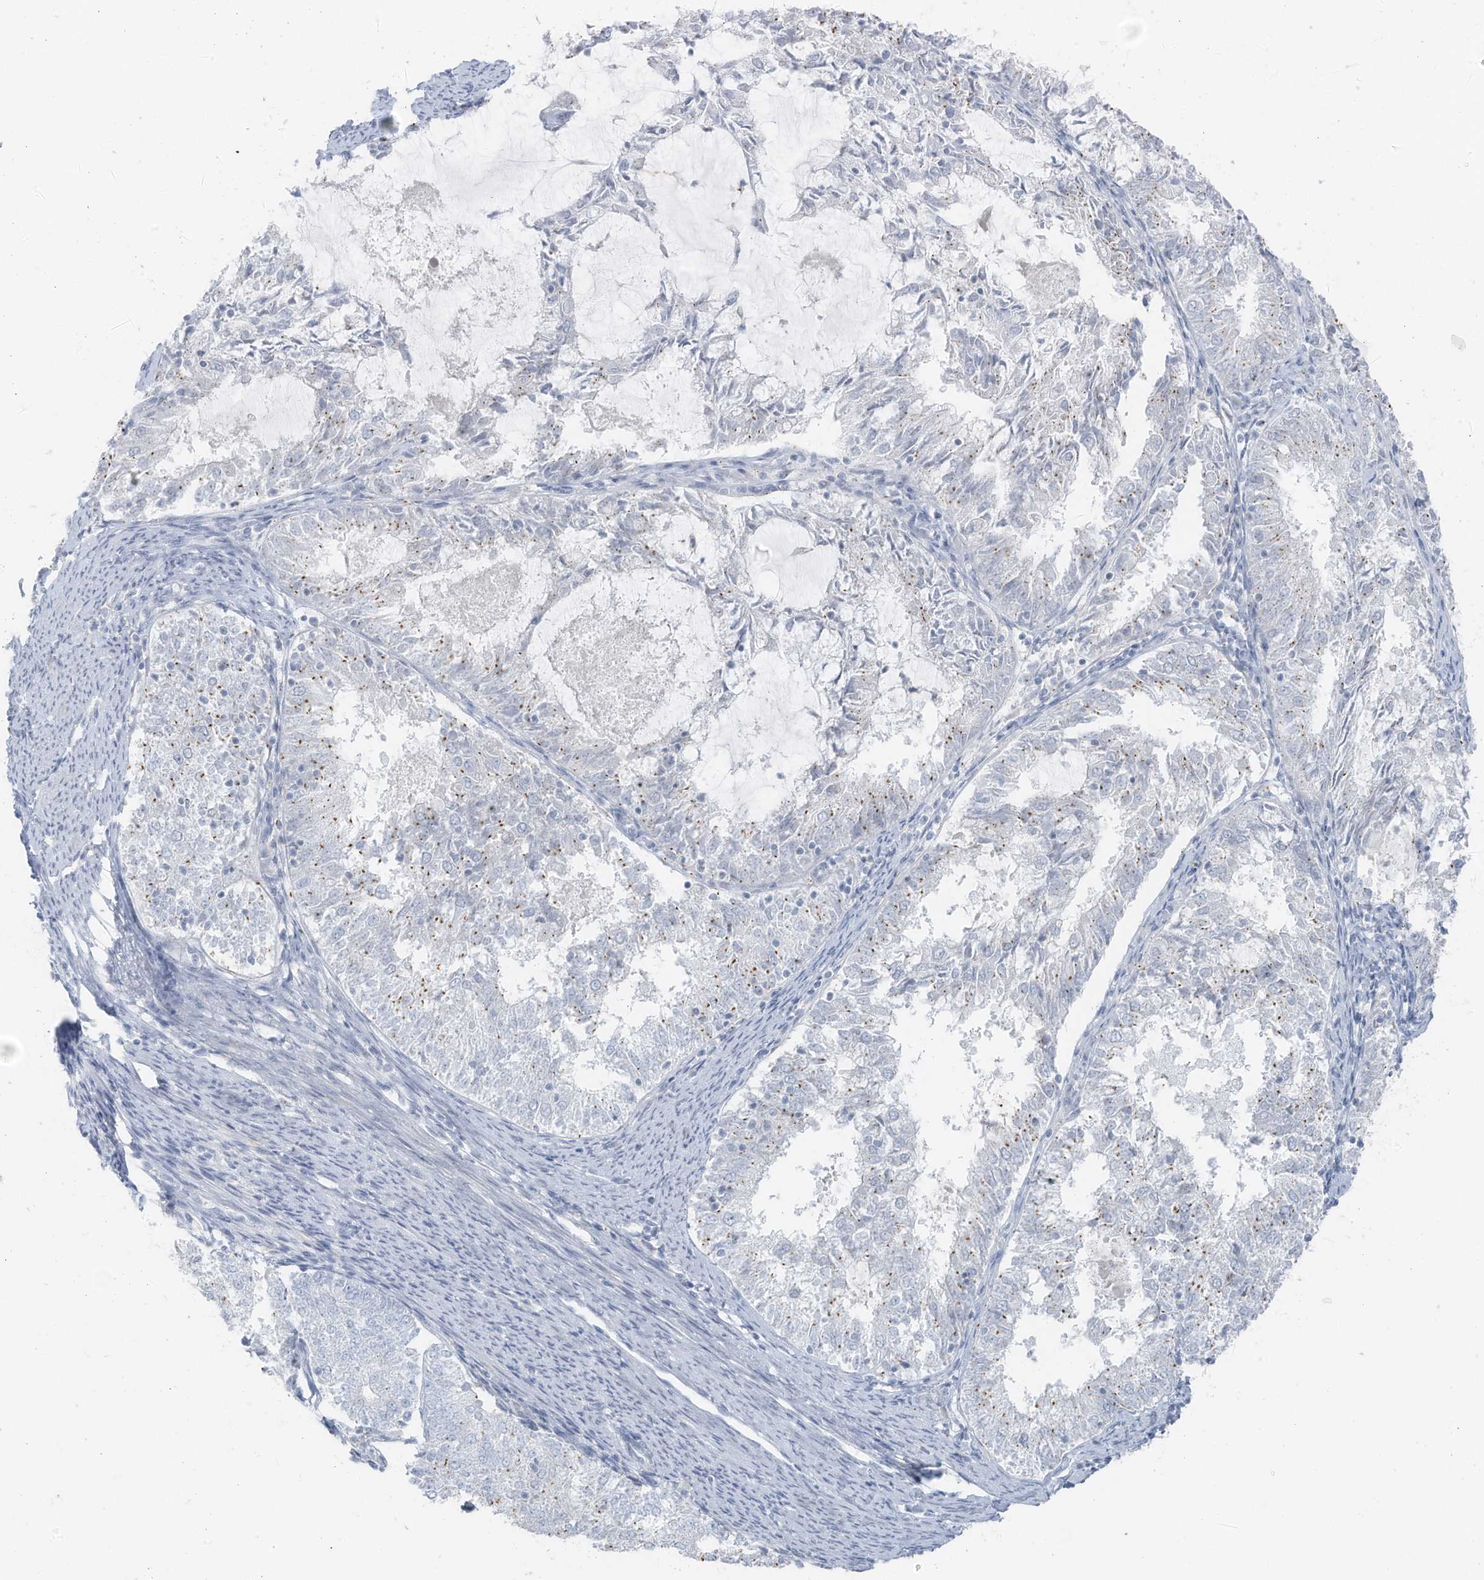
{"staining": {"intensity": "weak", "quantity": "<25%", "location": "cytoplasmic/membranous"}, "tissue": "endometrial cancer", "cell_type": "Tumor cells", "image_type": "cancer", "snomed": [{"axis": "morphology", "description": "Adenocarcinoma, NOS"}, {"axis": "topography", "description": "Endometrium"}], "caption": "IHC photomicrograph of neoplastic tissue: human endometrial cancer stained with DAB (3,3'-diaminobenzidine) exhibits no significant protein expression in tumor cells.", "gene": "SLC25A43", "patient": {"sex": "female", "age": 57}}